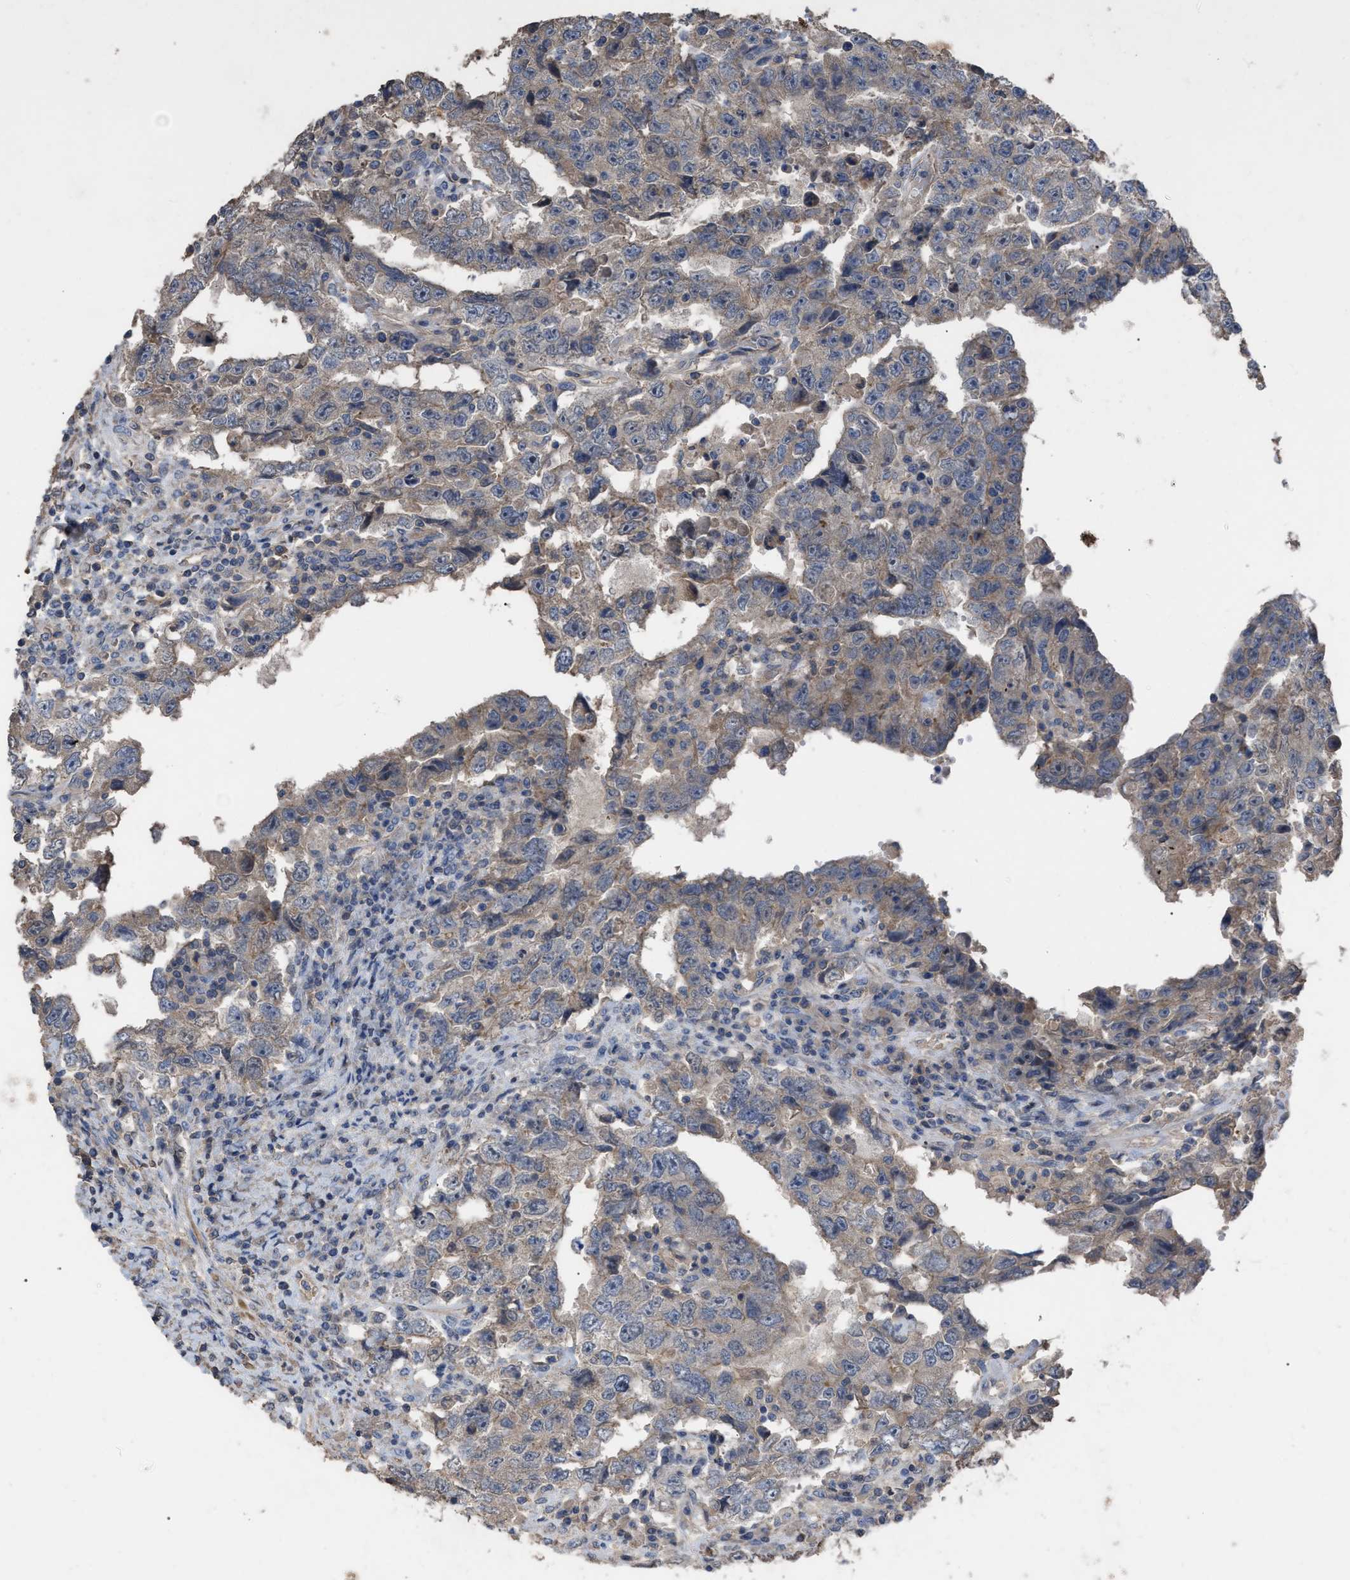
{"staining": {"intensity": "weak", "quantity": "25%-75%", "location": "cytoplasmic/membranous"}, "tissue": "testis cancer", "cell_type": "Tumor cells", "image_type": "cancer", "snomed": [{"axis": "morphology", "description": "Carcinoma, Embryonal, NOS"}, {"axis": "topography", "description": "Testis"}], "caption": "Testis cancer (embryonal carcinoma) stained with a brown dye exhibits weak cytoplasmic/membranous positive expression in about 25%-75% of tumor cells.", "gene": "BTN2A1", "patient": {"sex": "male", "age": 26}}